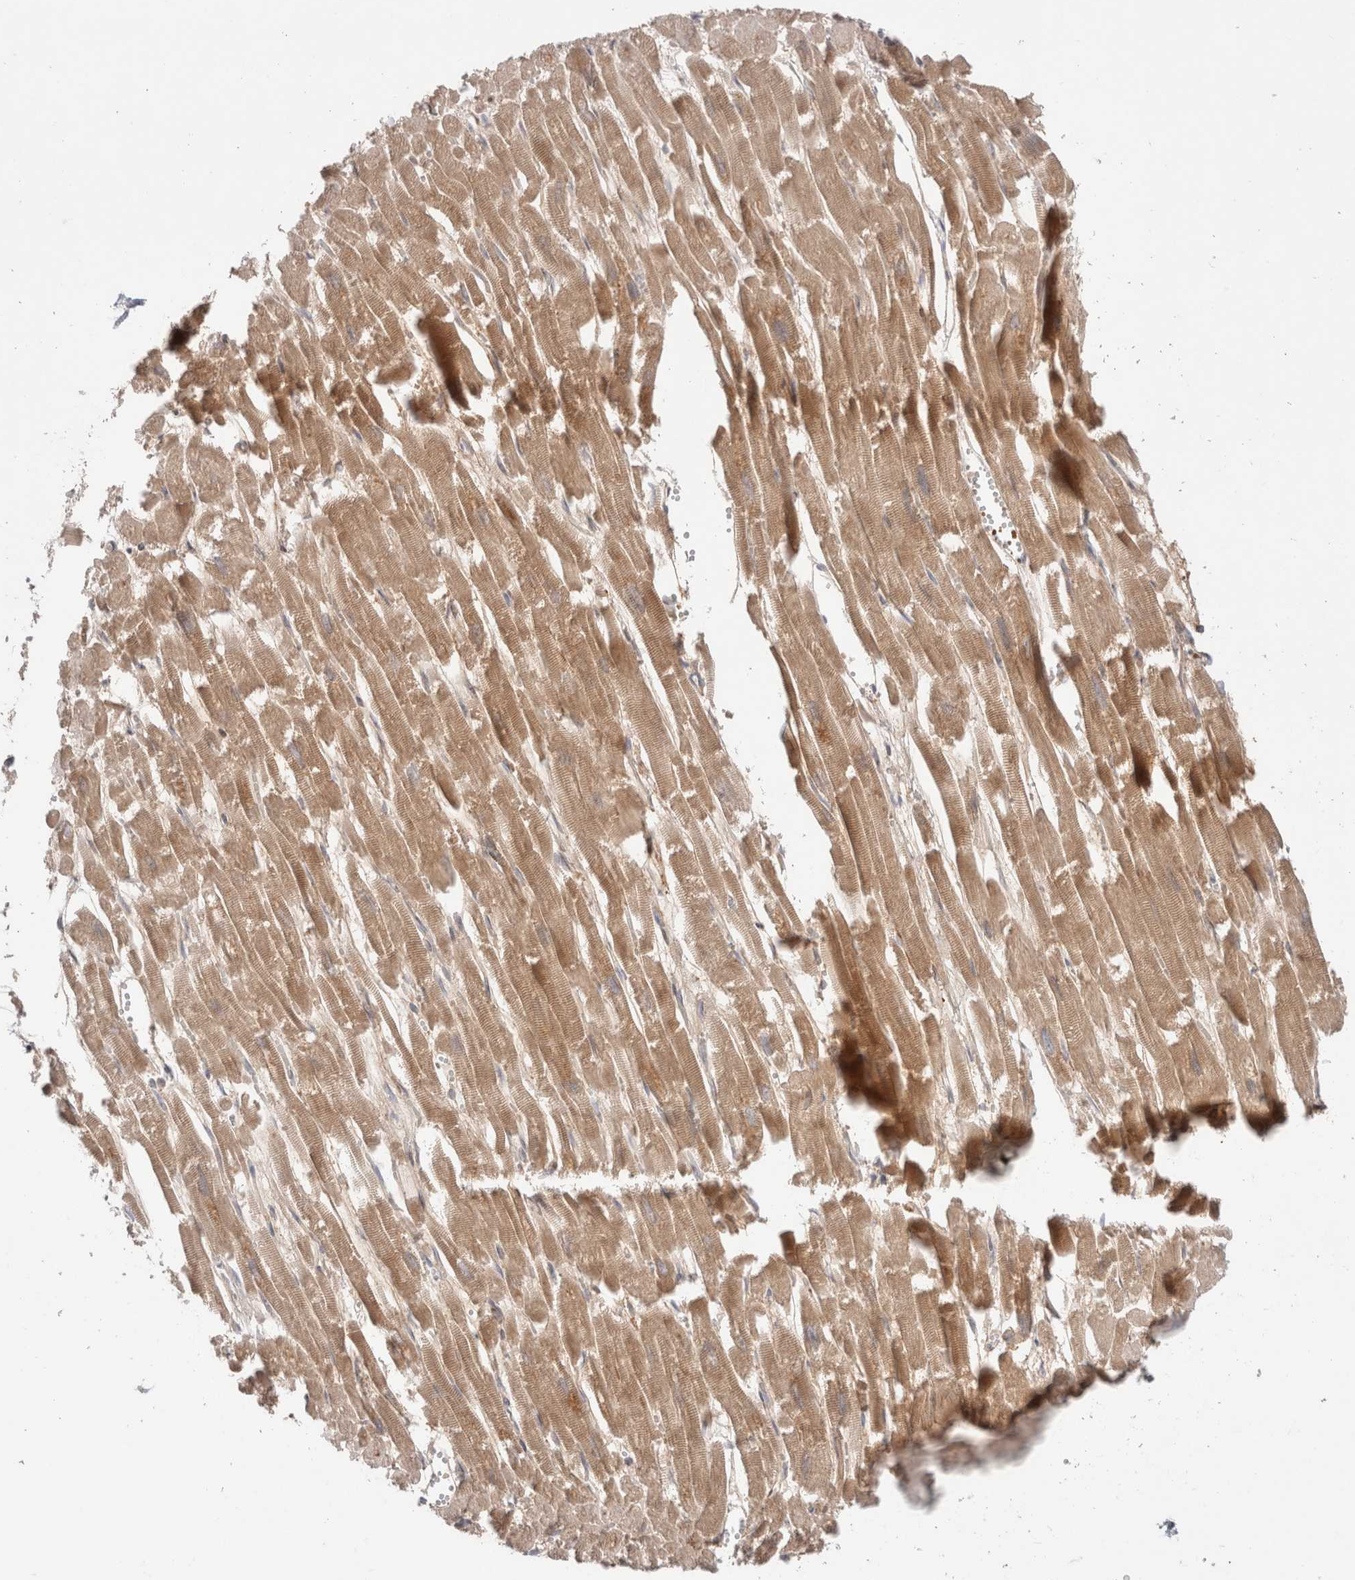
{"staining": {"intensity": "moderate", "quantity": ">75%", "location": "cytoplasmic/membranous"}, "tissue": "heart muscle", "cell_type": "Cardiomyocytes", "image_type": "normal", "snomed": [{"axis": "morphology", "description": "Normal tissue, NOS"}, {"axis": "topography", "description": "Heart"}], "caption": "Immunohistochemistry image of normal heart muscle stained for a protein (brown), which shows medium levels of moderate cytoplasmic/membranous staining in approximately >75% of cardiomyocytes.", "gene": "KLHL14", "patient": {"sex": "male", "age": 54}}